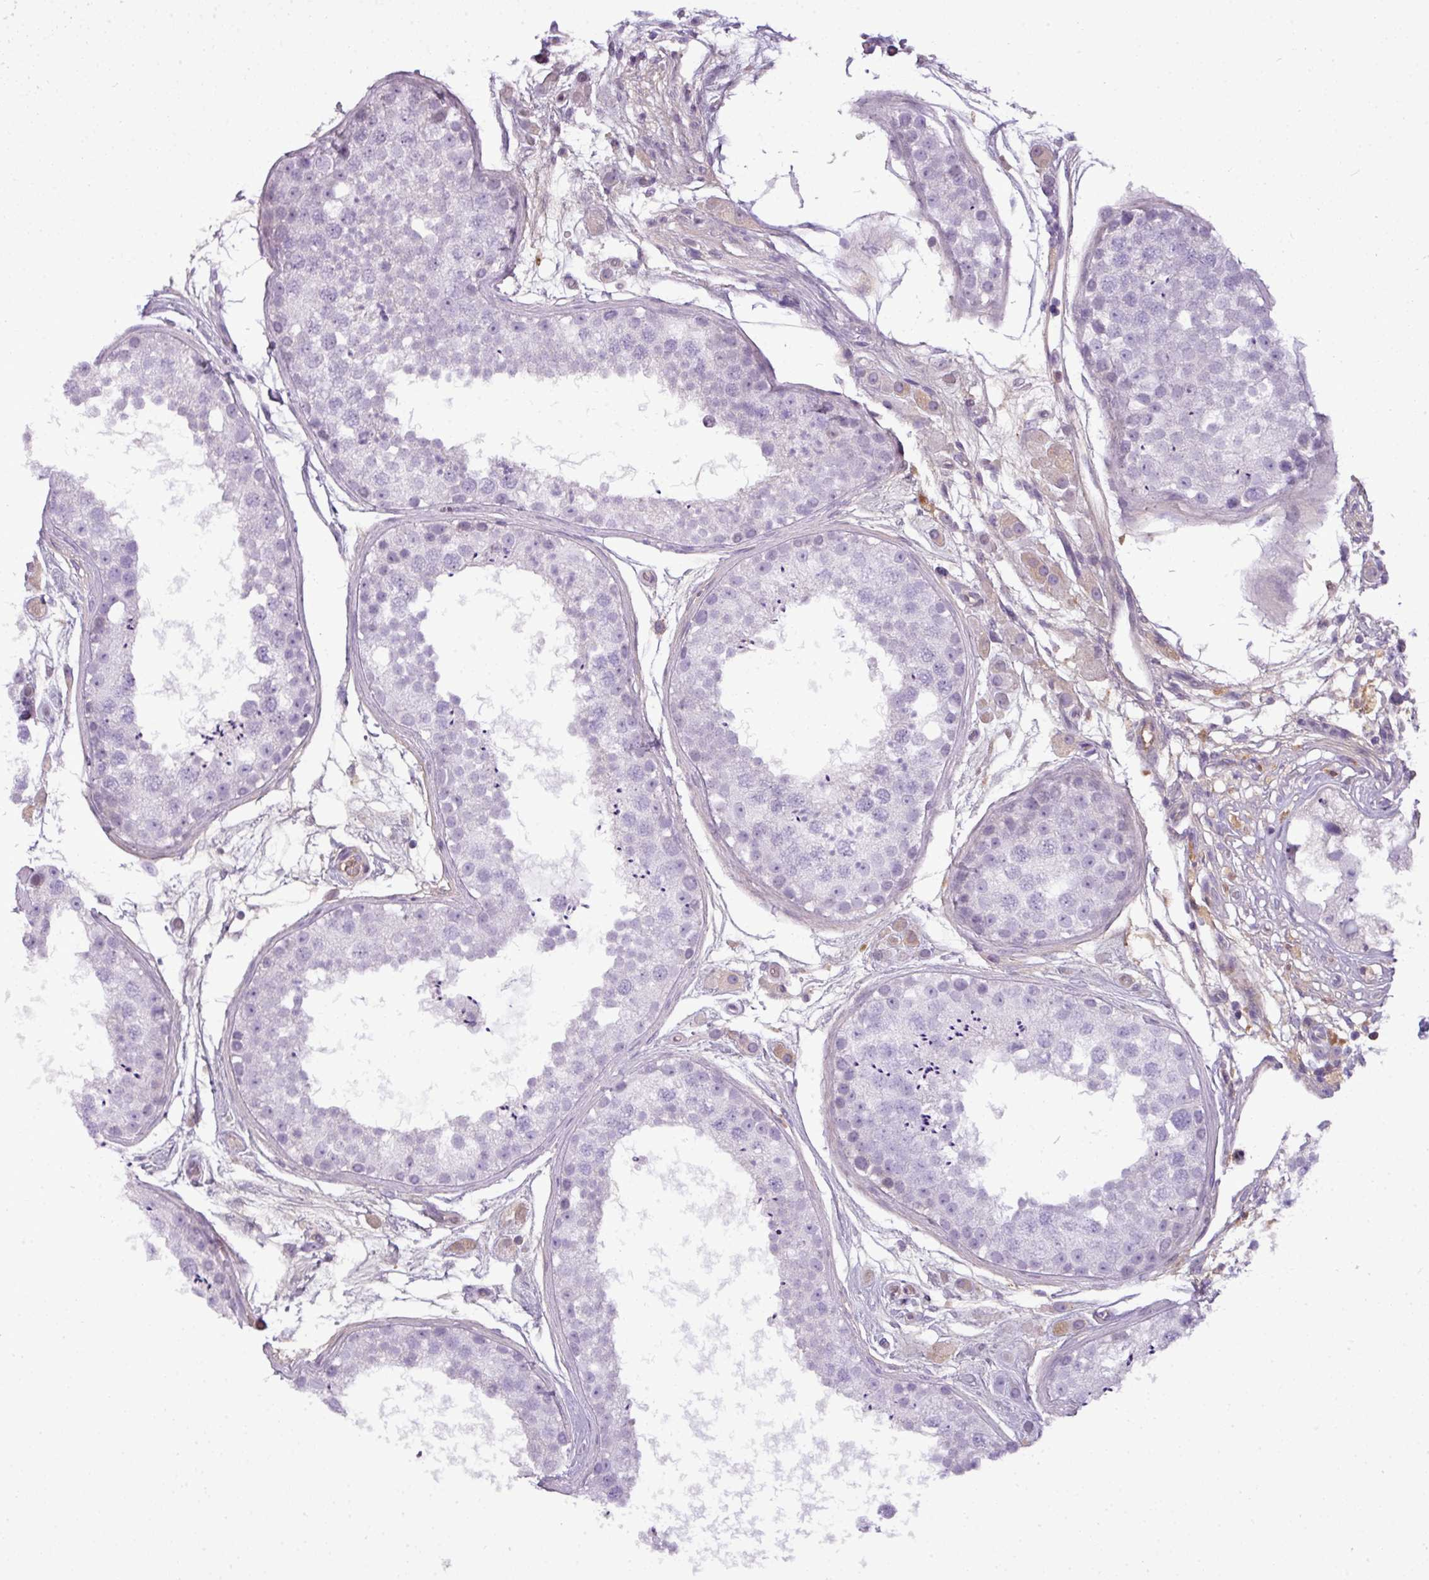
{"staining": {"intensity": "negative", "quantity": "none", "location": "none"}, "tissue": "testis", "cell_type": "Cells in seminiferous ducts", "image_type": "normal", "snomed": [{"axis": "morphology", "description": "Normal tissue, NOS"}, {"axis": "topography", "description": "Testis"}], "caption": "High magnification brightfield microscopy of unremarkable testis stained with DAB (3,3'-diaminobenzidine) (brown) and counterstained with hematoxylin (blue): cells in seminiferous ducts show no significant expression.", "gene": "C4A", "patient": {"sex": "male", "age": 25}}